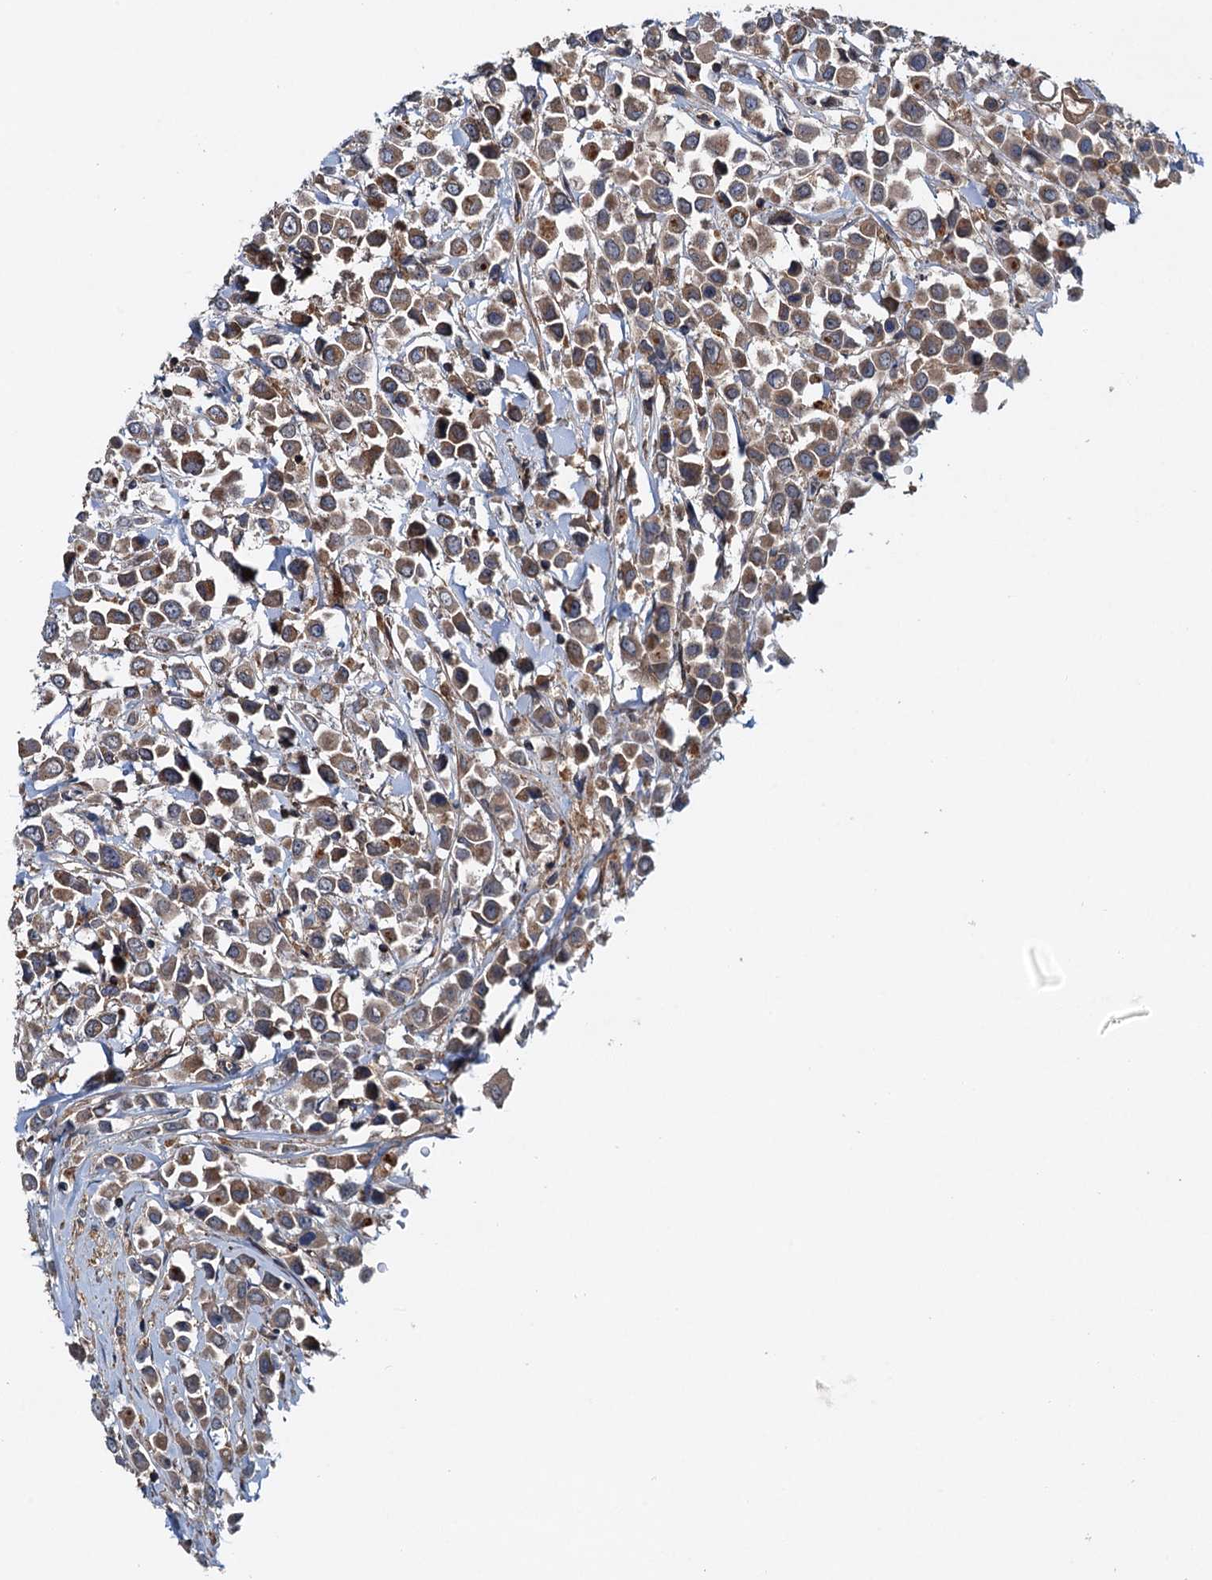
{"staining": {"intensity": "moderate", "quantity": ">75%", "location": "cytoplasmic/membranous"}, "tissue": "breast cancer", "cell_type": "Tumor cells", "image_type": "cancer", "snomed": [{"axis": "morphology", "description": "Duct carcinoma"}, {"axis": "topography", "description": "Breast"}], "caption": "Protein analysis of breast cancer tissue reveals moderate cytoplasmic/membranous staining in approximately >75% of tumor cells.", "gene": "EFL1", "patient": {"sex": "female", "age": 61}}